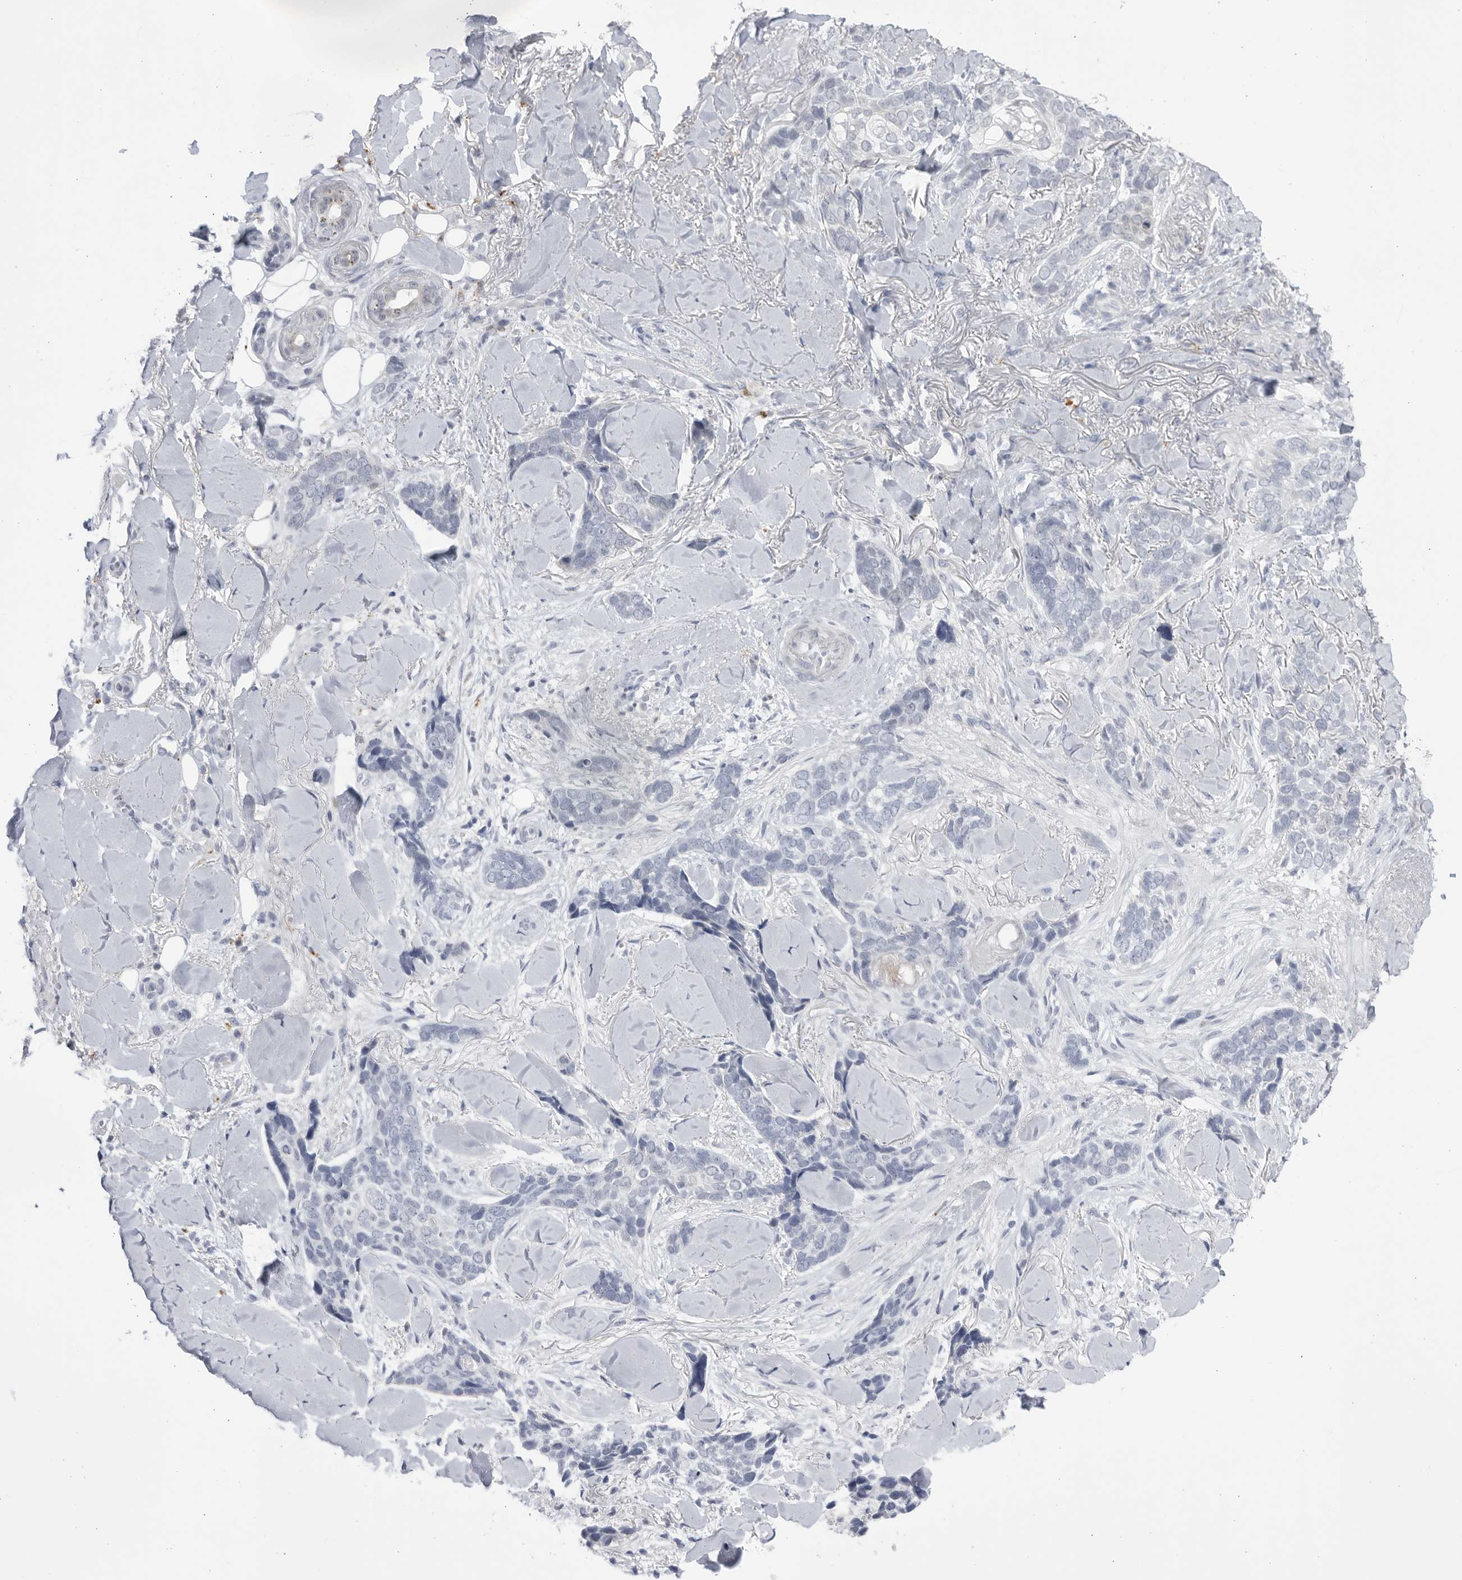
{"staining": {"intensity": "negative", "quantity": "none", "location": "none"}, "tissue": "skin cancer", "cell_type": "Tumor cells", "image_type": "cancer", "snomed": [{"axis": "morphology", "description": "Basal cell carcinoma"}, {"axis": "topography", "description": "Skin"}], "caption": "Tumor cells are negative for protein expression in human skin basal cell carcinoma.", "gene": "CCDC181", "patient": {"sex": "female", "age": 82}}